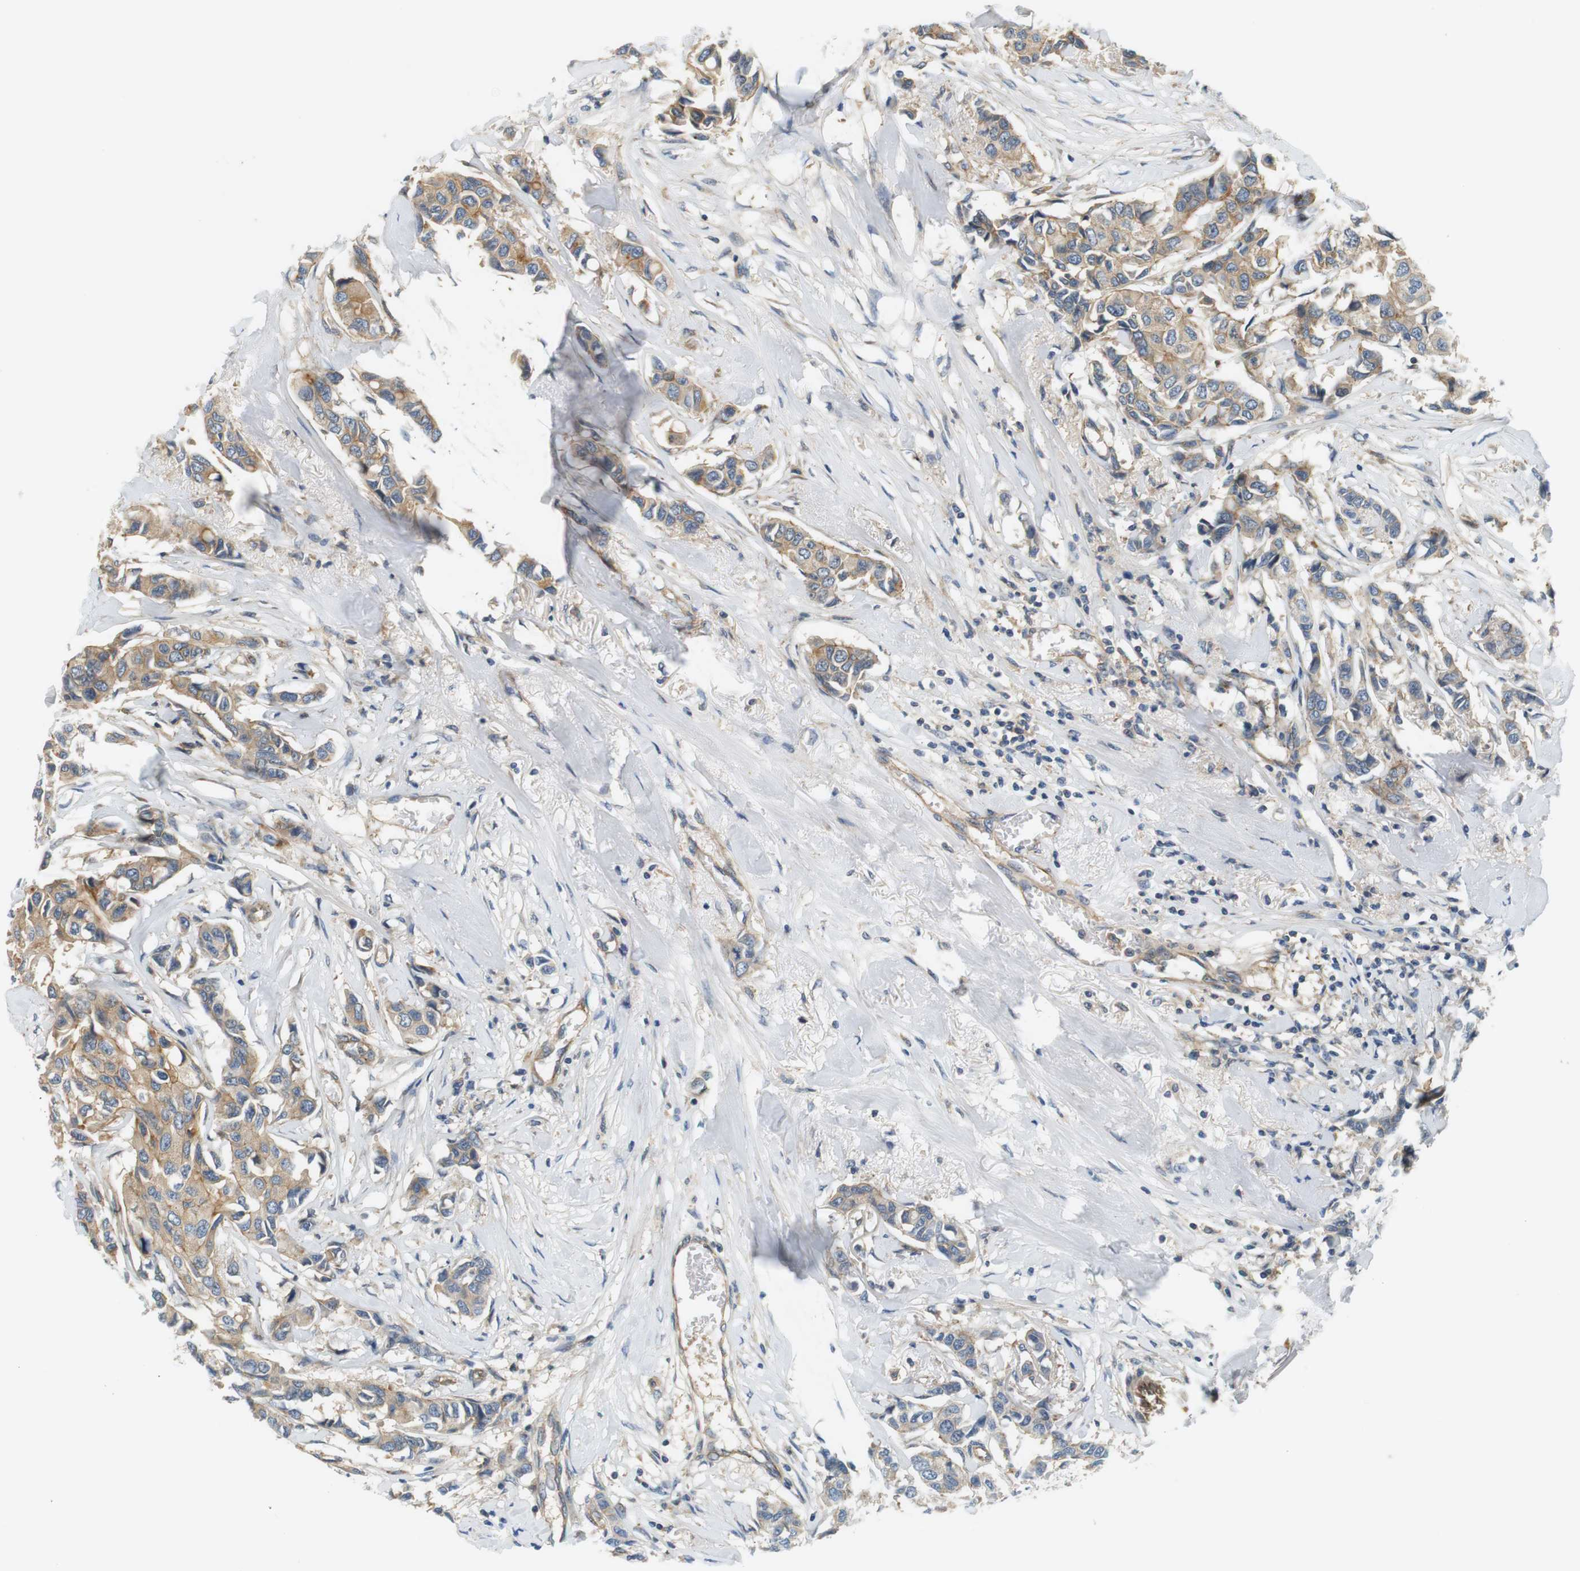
{"staining": {"intensity": "moderate", "quantity": "25%-75%", "location": "cytoplasmic/membranous"}, "tissue": "breast cancer", "cell_type": "Tumor cells", "image_type": "cancer", "snomed": [{"axis": "morphology", "description": "Duct carcinoma"}, {"axis": "topography", "description": "Breast"}], "caption": "Invasive ductal carcinoma (breast) stained with a brown dye displays moderate cytoplasmic/membranous positive expression in about 25%-75% of tumor cells.", "gene": "SH3GLB1", "patient": {"sex": "female", "age": 80}}